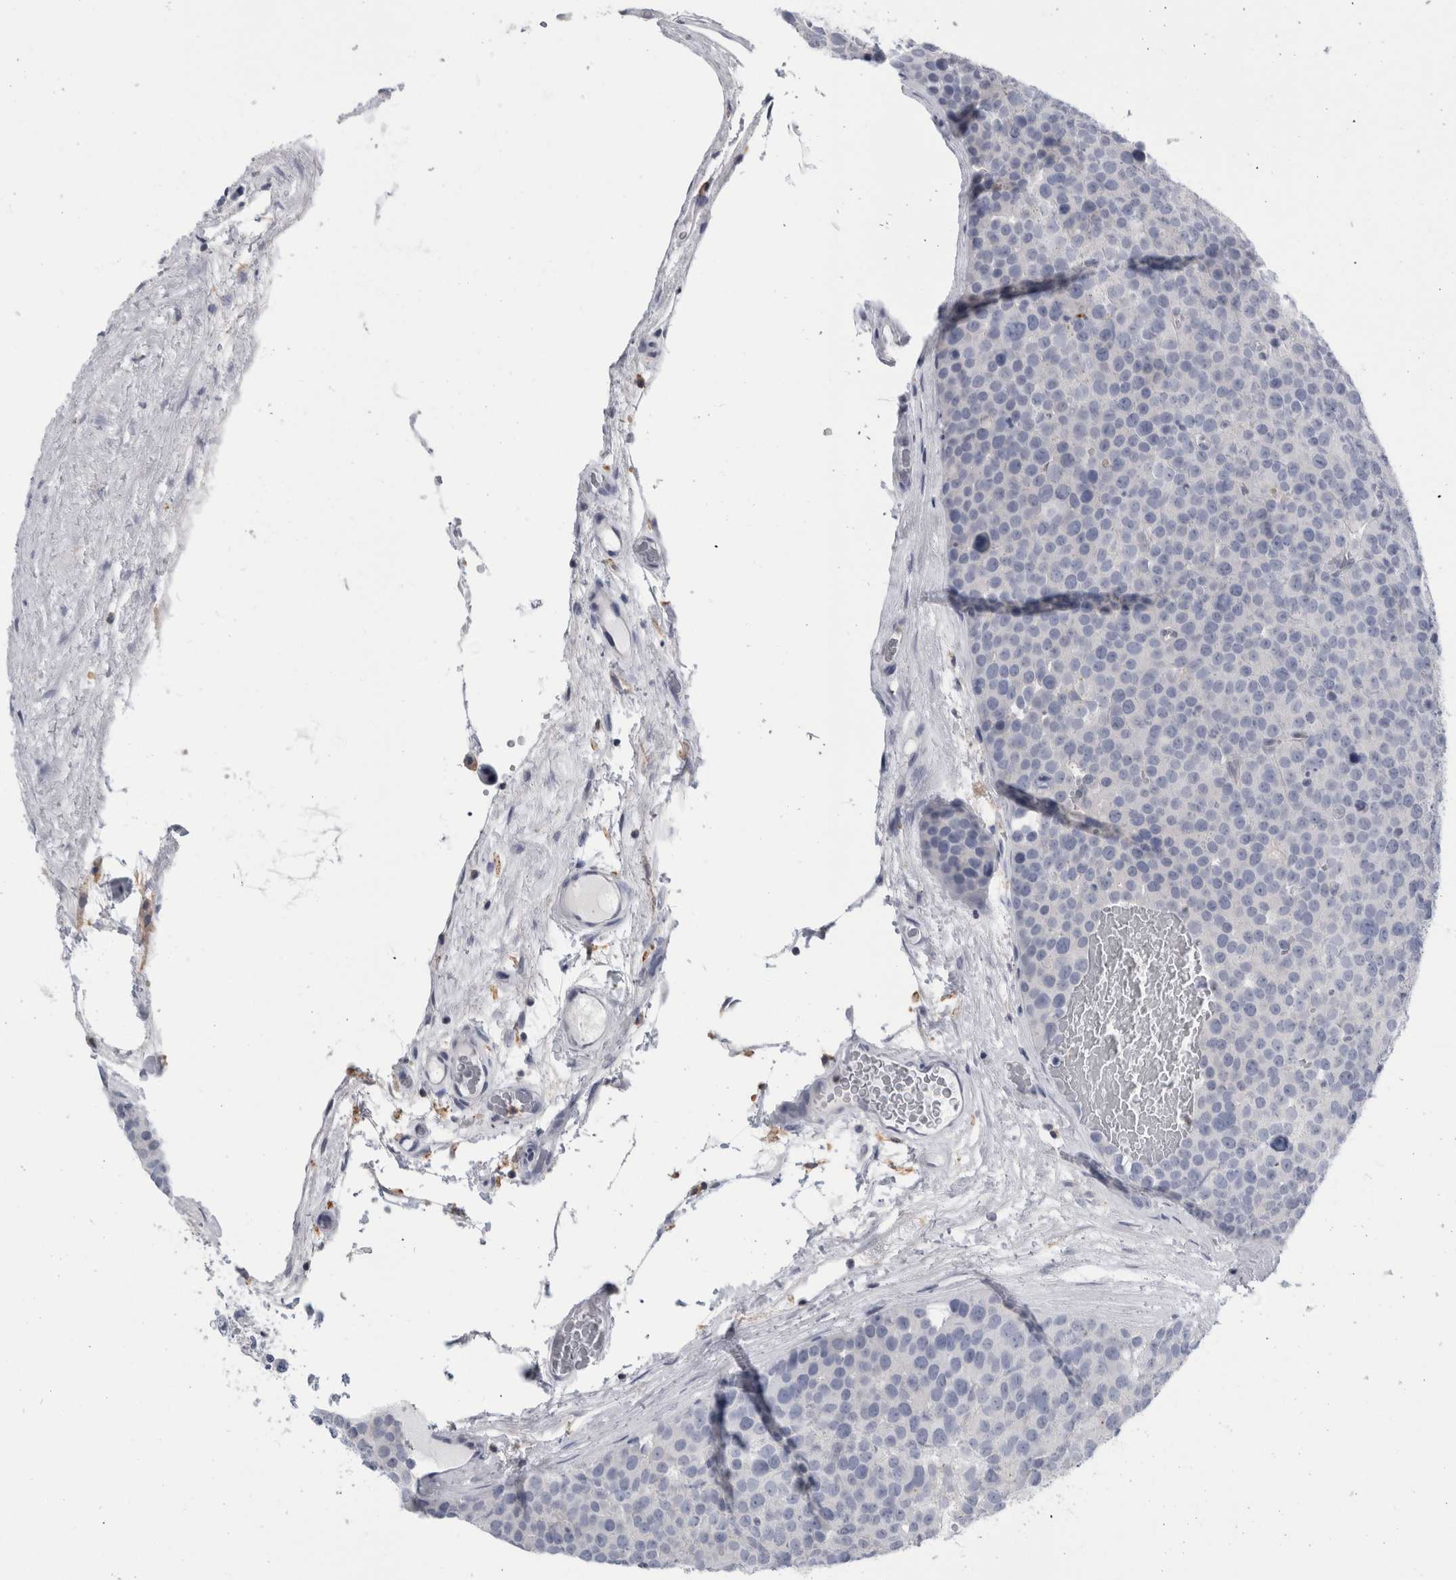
{"staining": {"intensity": "negative", "quantity": "none", "location": "none"}, "tissue": "testis cancer", "cell_type": "Tumor cells", "image_type": "cancer", "snomed": [{"axis": "morphology", "description": "Seminoma, NOS"}, {"axis": "topography", "description": "Testis"}], "caption": "High power microscopy image of an immunohistochemistry histopathology image of testis cancer, revealing no significant expression in tumor cells. Nuclei are stained in blue.", "gene": "ANKFY1", "patient": {"sex": "male", "age": 71}}